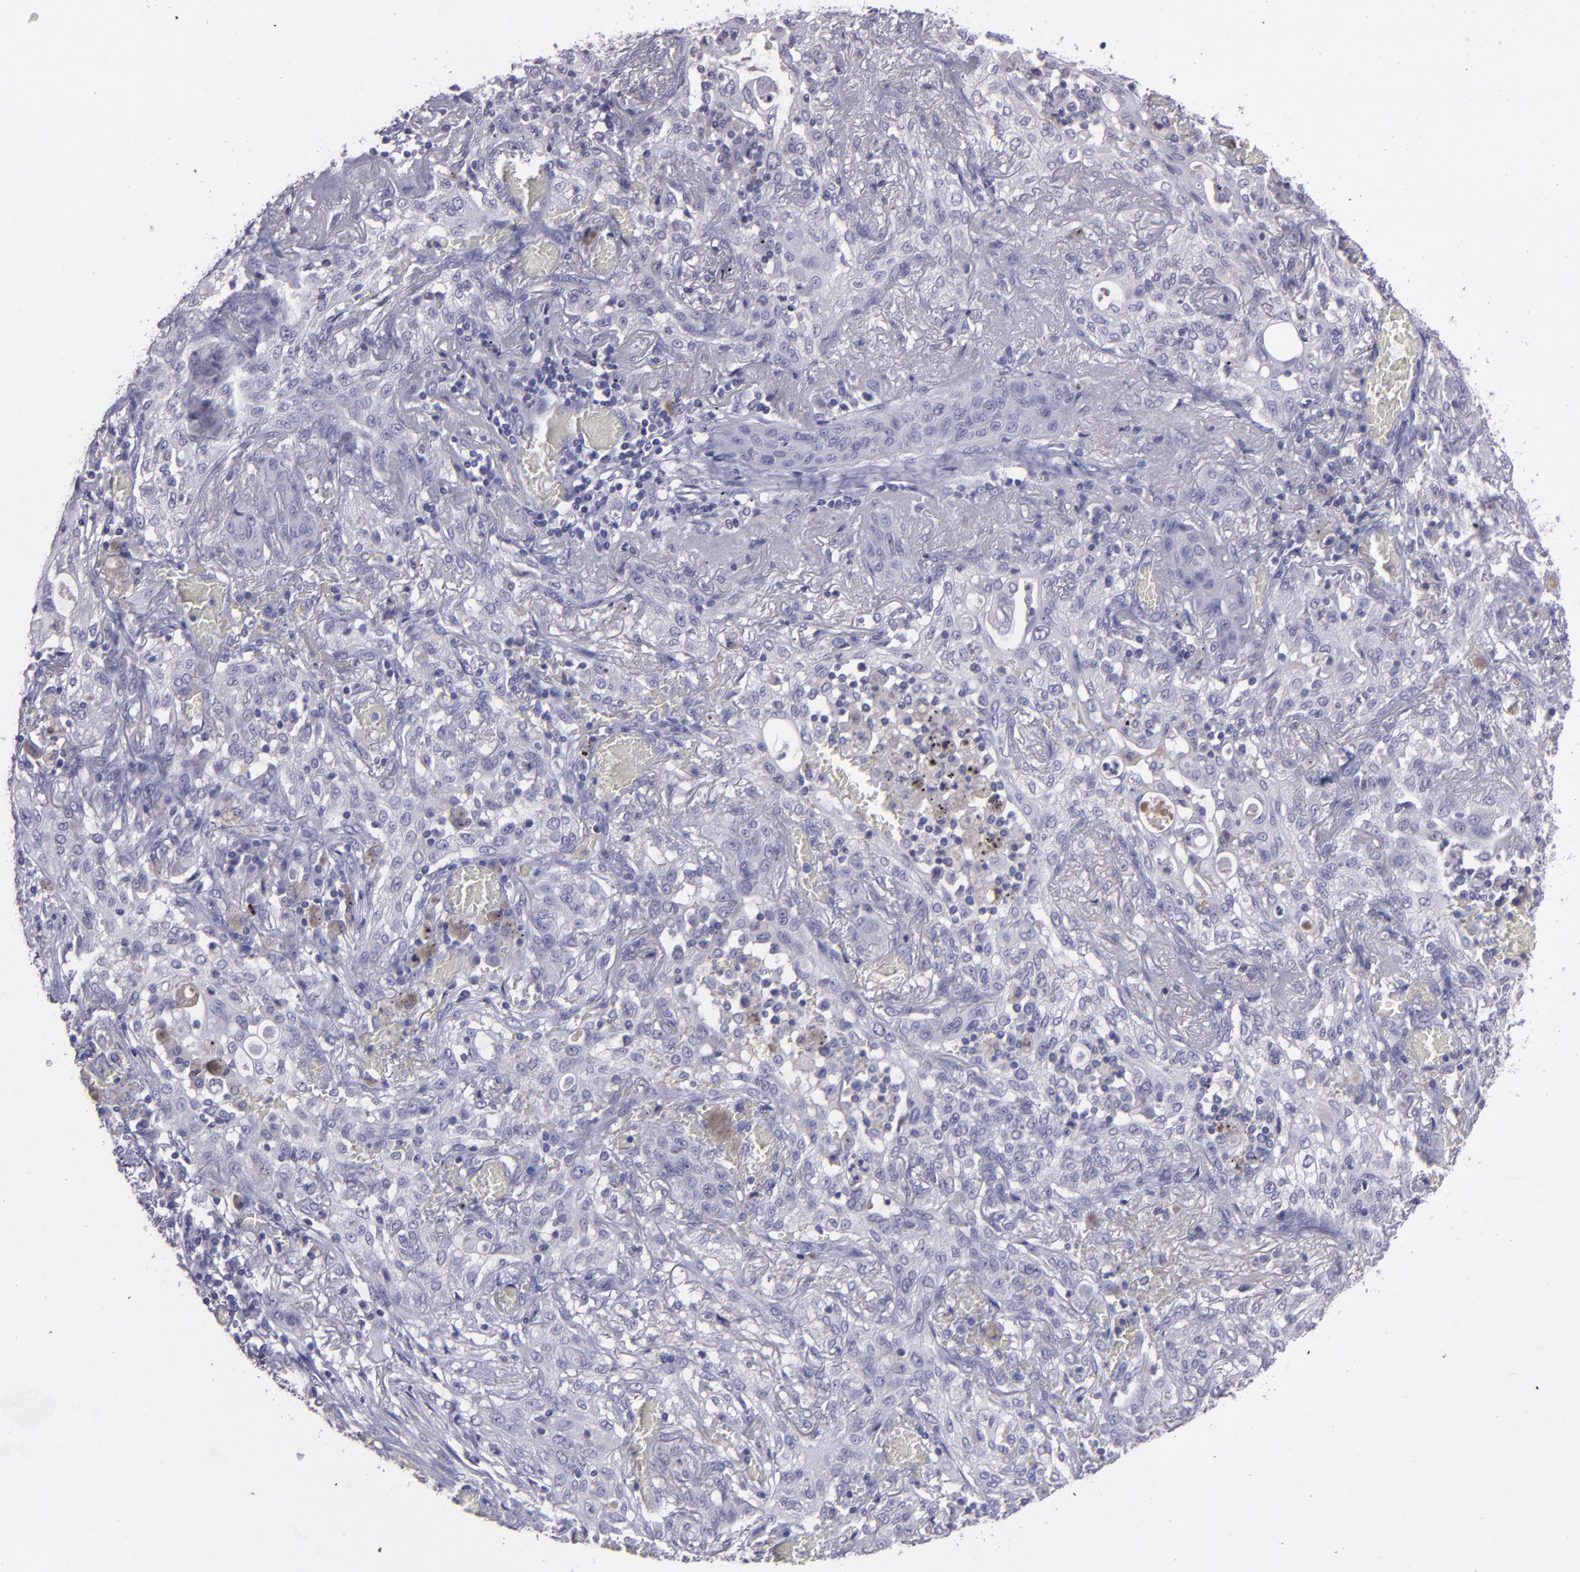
{"staining": {"intensity": "negative", "quantity": "none", "location": "none"}, "tissue": "lung cancer", "cell_type": "Tumor cells", "image_type": "cancer", "snomed": [{"axis": "morphology", "description": "Squamous cell carcinoma, NOS"}, {"axis": "topography", "description": "Lung"}], "caption": "DAB (3,3'-diaminobenzidine) immunohistochemical staining of lung cancer exhibits no significant expression in tumor cells.", "gene": "MASP1", "patient": {"sex": "female", "age": 47}}